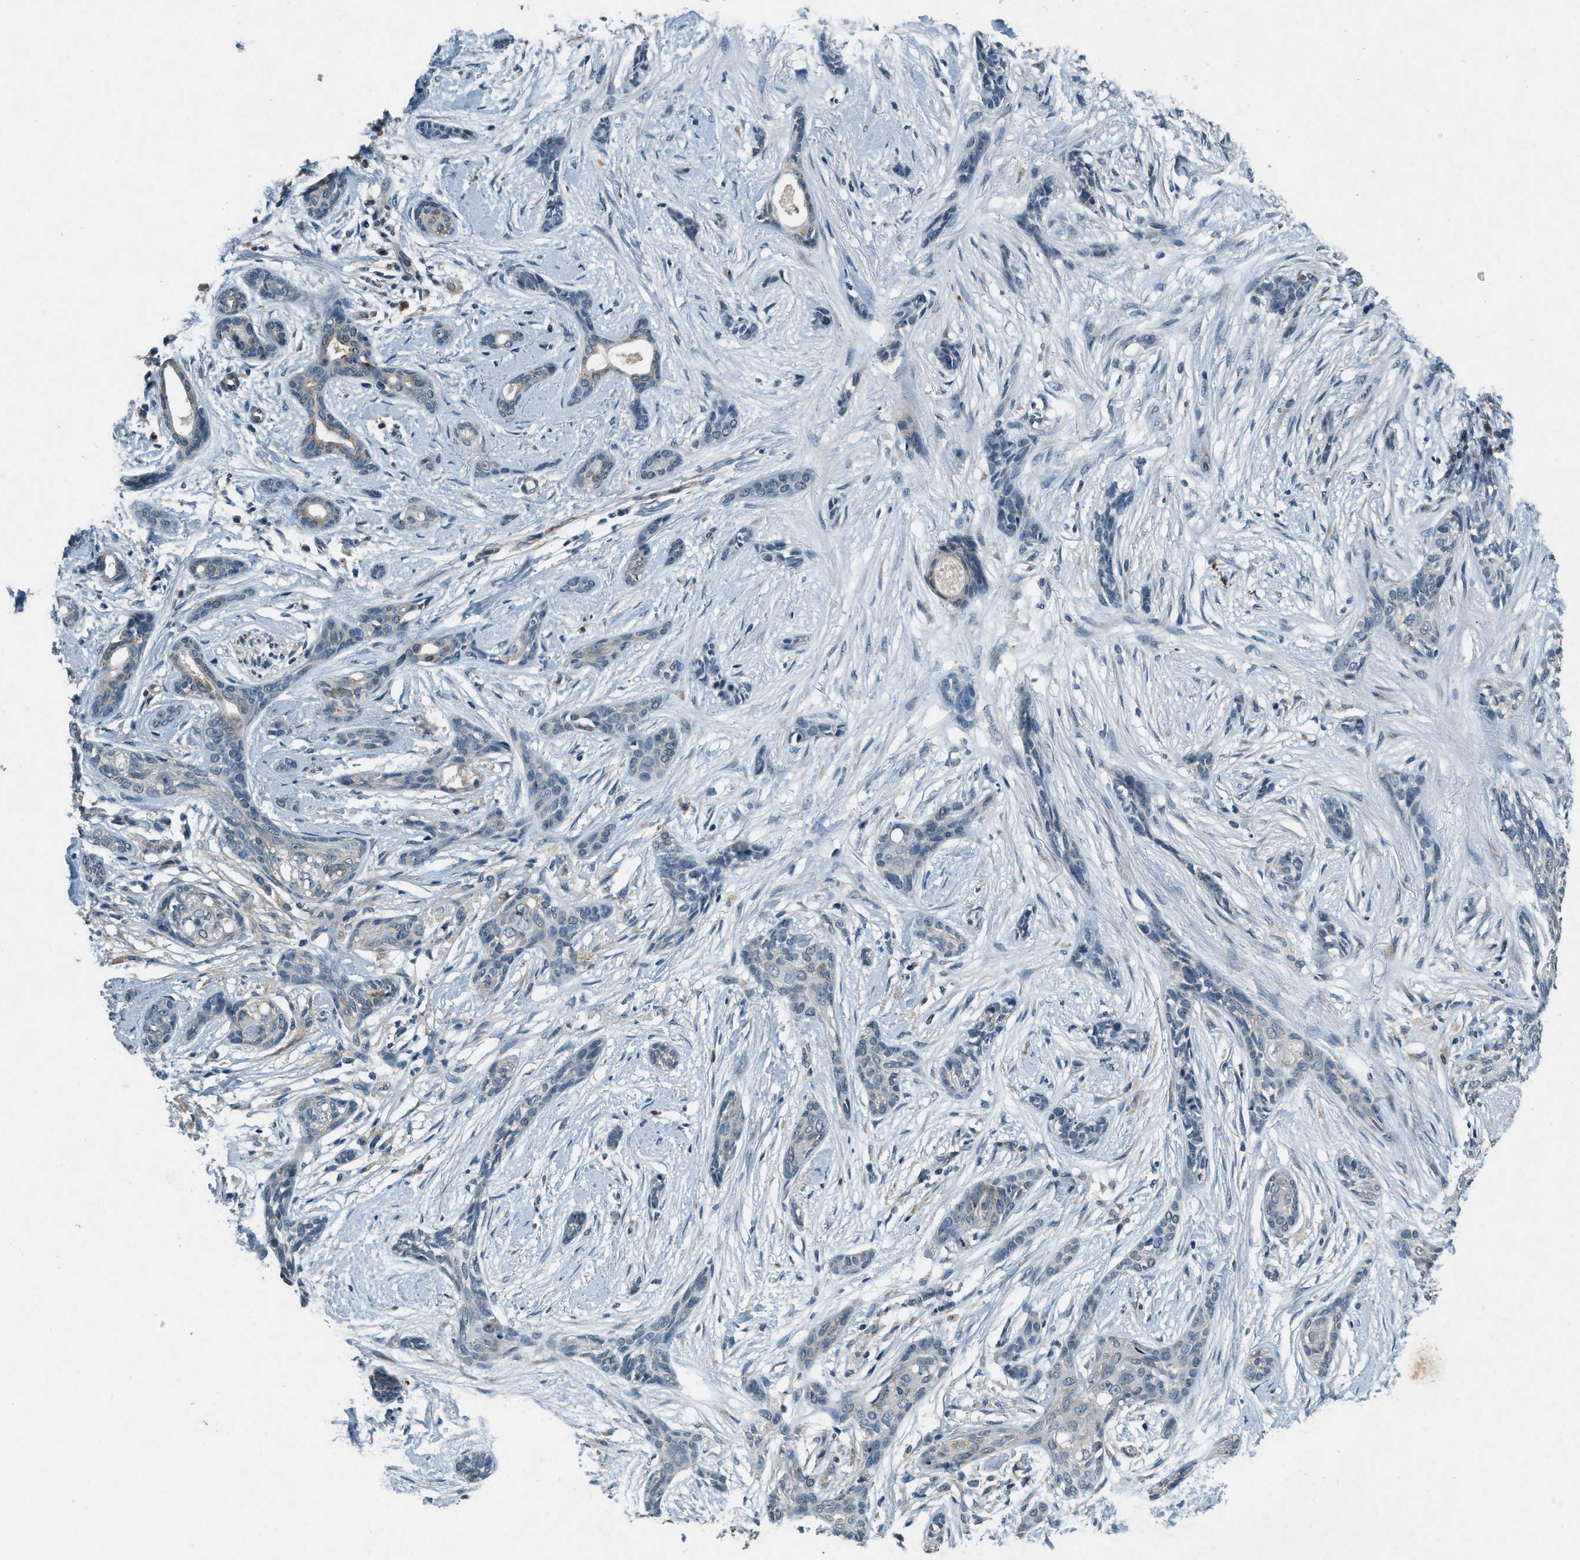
{"staining": {"intensity": "negative", "quantity": "none", "location": "none"}, "tissue": "skin cancer", "cell_type": "Tumor cells", "image_type": "cancer", "snomed": [{"axis": "morphology", "description": "Basal cell carcinoma"}, {"axis": "morphology", "description": "Adnexal tumor, benign"}, {"axis": "topography", "description": "Skin"}], "caption": "DAB (3,3'-diaminobenzidine) immunohistochemical staining of skin cancer (benign adnexal tumor) shows no significant expression in tumor cells. (DAB (3,3'-diaminobenzidine) immunohistochemistry (IHC) visualized using brightfield microscopy, high magnification).", "gene": "RAB3D", "patient": {"sex": "female", "age": 42}}